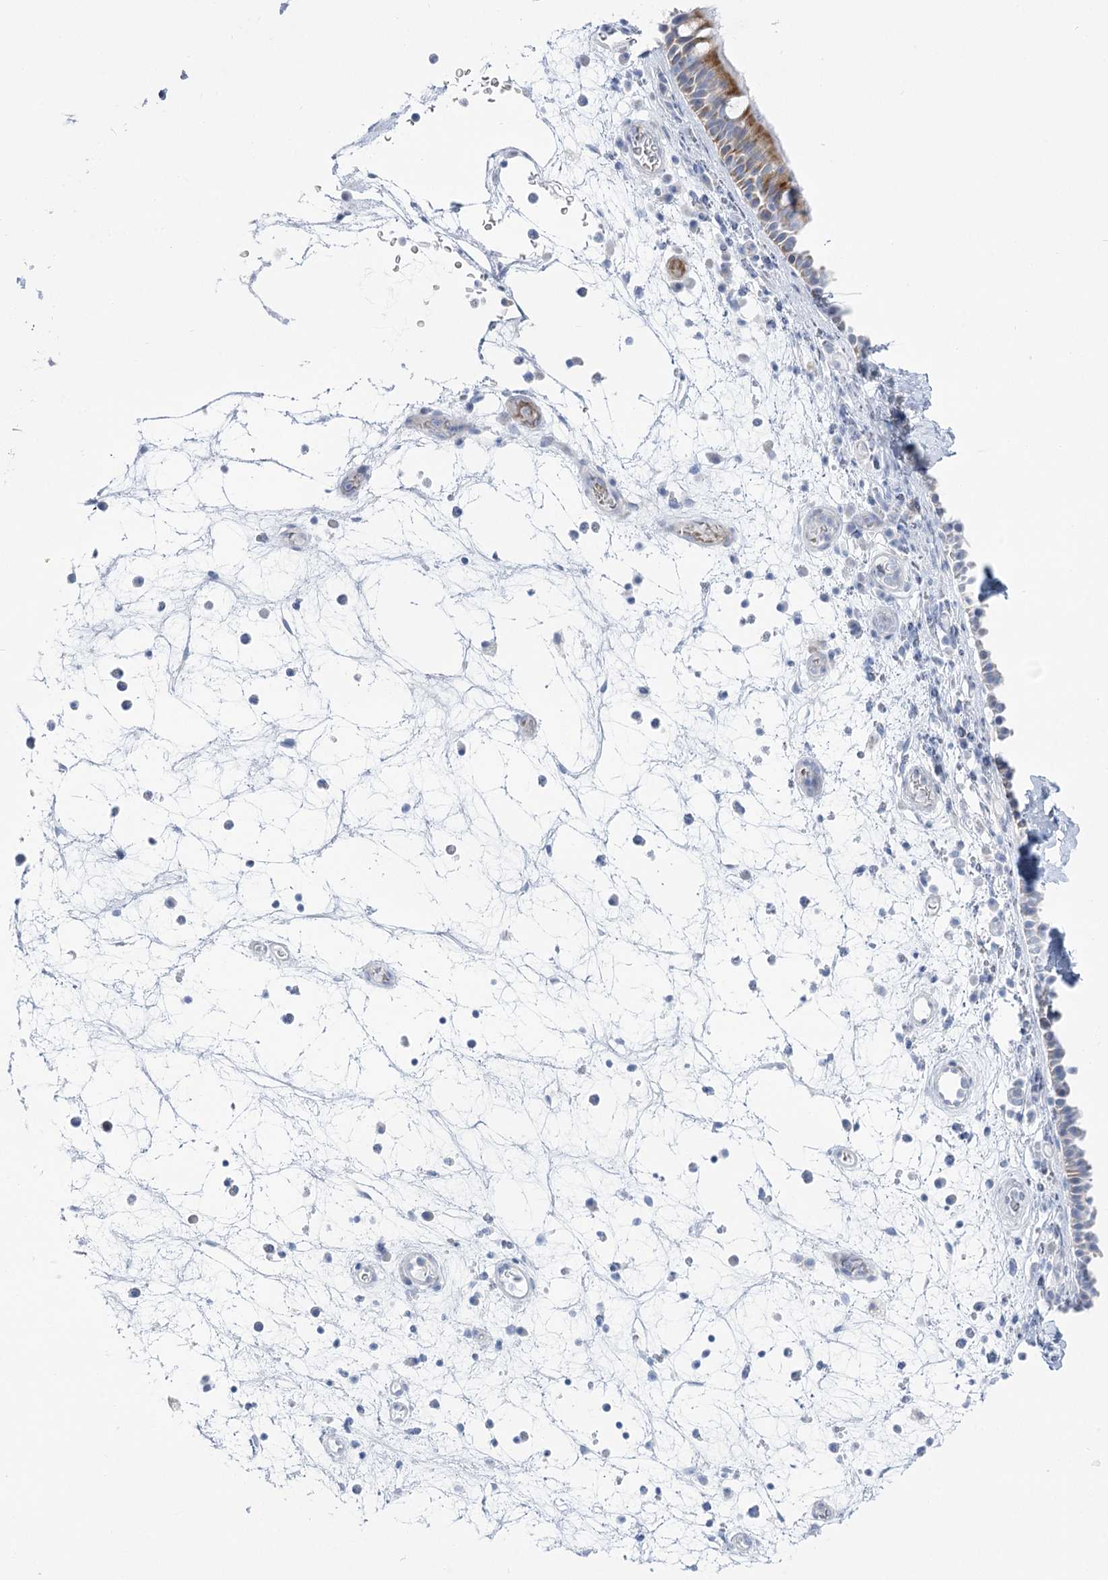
{"staining": {"intensity": "moderate", "quantity": "25%-75%", "location": "cytoplasmic/membranous"}, "tissue": "nasopharynx", "cell_type": "Respiratory epithelial cells", "image_type": "normal", "snomed": [{"axis": "morphology", "description": "Normal tissue, NOS"}, {"axis": "morphology", "description": "Inflammation, NOS"}, {"axis": "morphology", "description": "Malignant melanoma, Metastatic site"}, {"axis": "topography", "description": "Nasopharynx"}], "caption": "DAB immunohistochemical staining of benign nasopharynx reveals moderate cytoplasmic/membranous protein expression in approximately 25%-75% of respiratory epithelial cells.", "gene": "SIAE", "patient": {"sex": "male", "age": 70}}